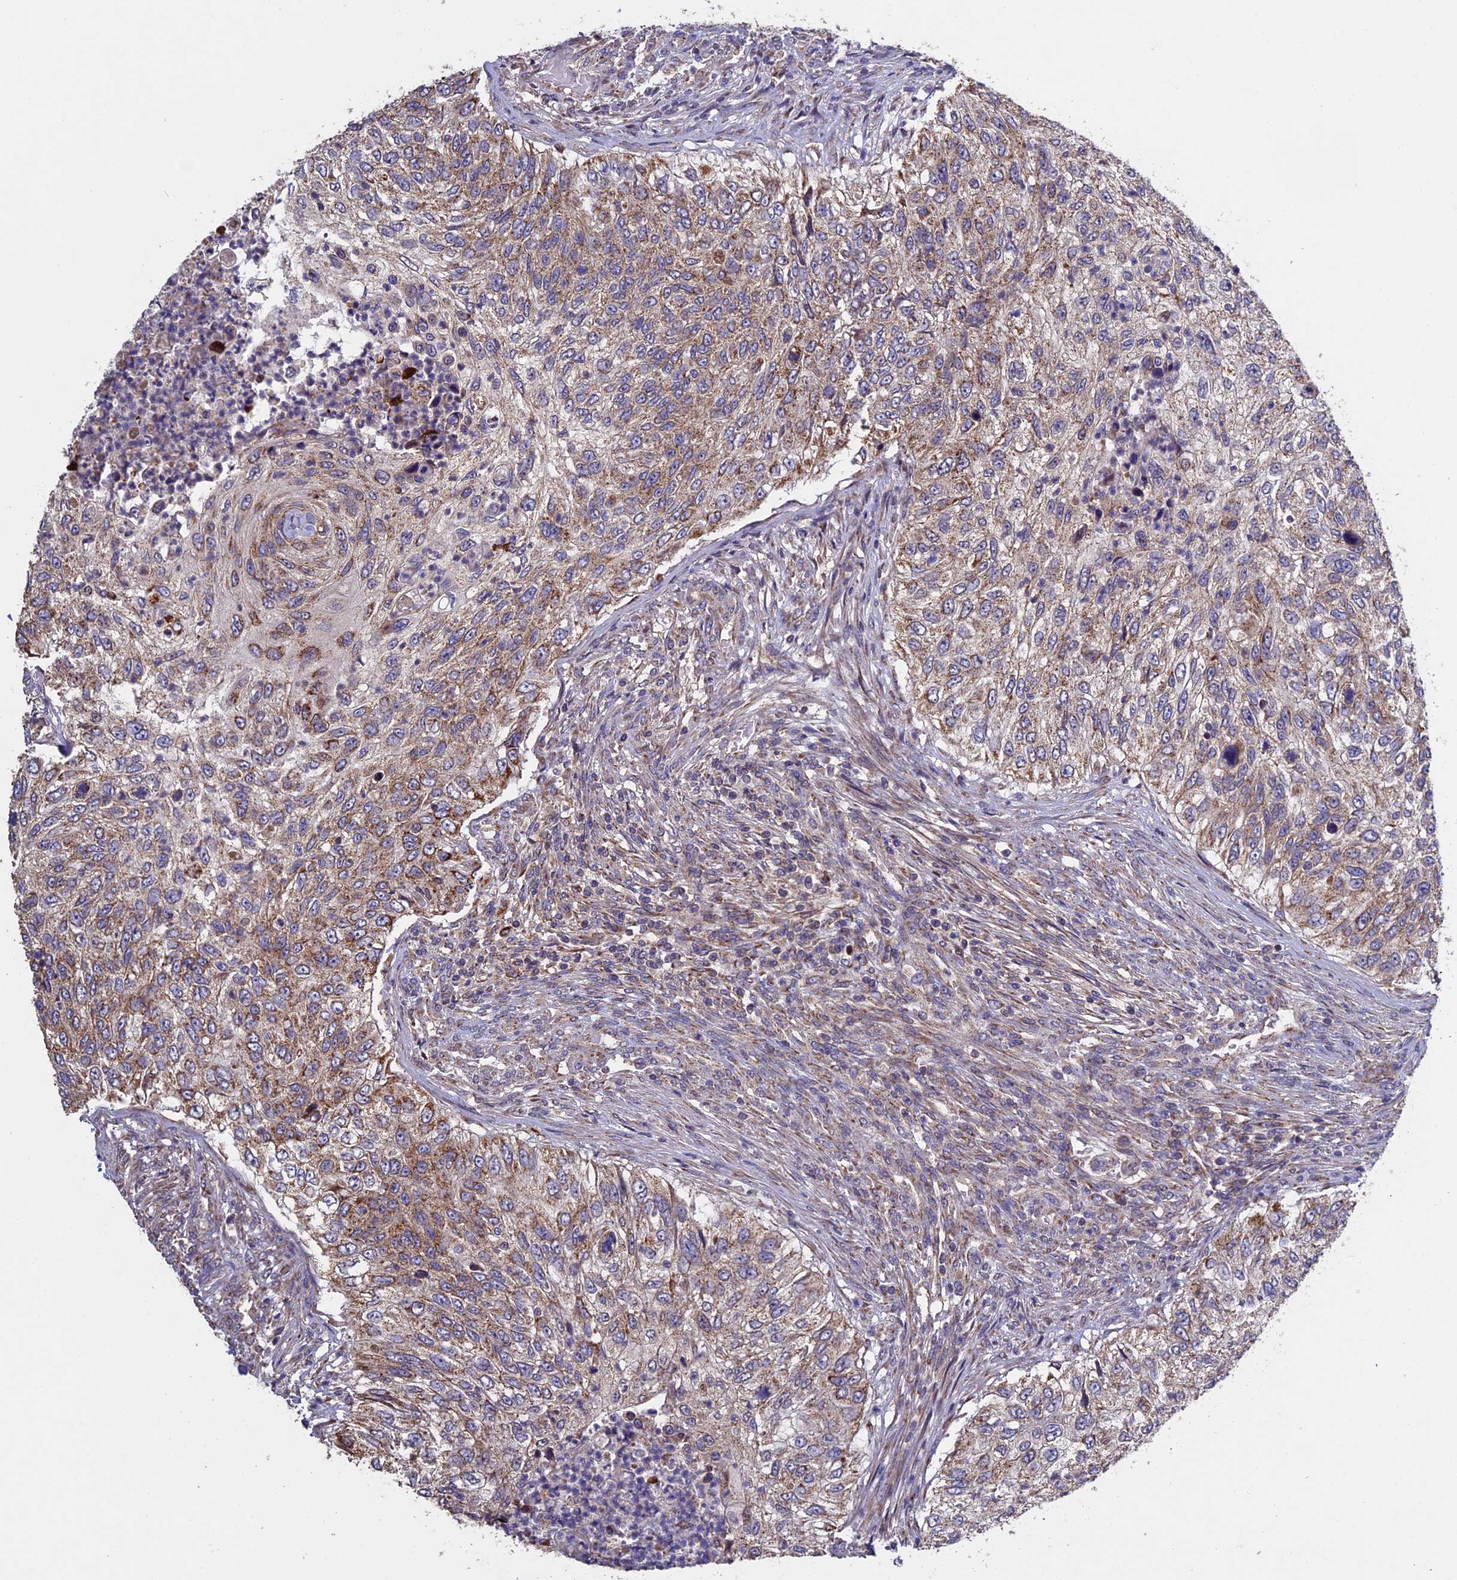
{"staining": {"intensity": "moderate", "quantity": "25%-75%", "location": "cytoplasmic/membranous"}, "tissue": "urothelial cancer", "cell_type": "Tumor cells", "image_type": "cancer", "snomed": [{"axis": "morphology", "description": "Urothelial carcinoma, High grade"}, {"axis": "topography", "description": "Urinary bladder"}], "caption": "Urothelial carcinoma (high-grade) stained with DAB immunohistochemistry (IHC) shows medium levels of moderate cytoplasmic/membranous staining in about 25%-75% of tumor cells. (DAB IHC, brown staining for protein, blue staining for nuclei).", "gene": "RNF17", "patient": {"sex": "female", "age": 60}}